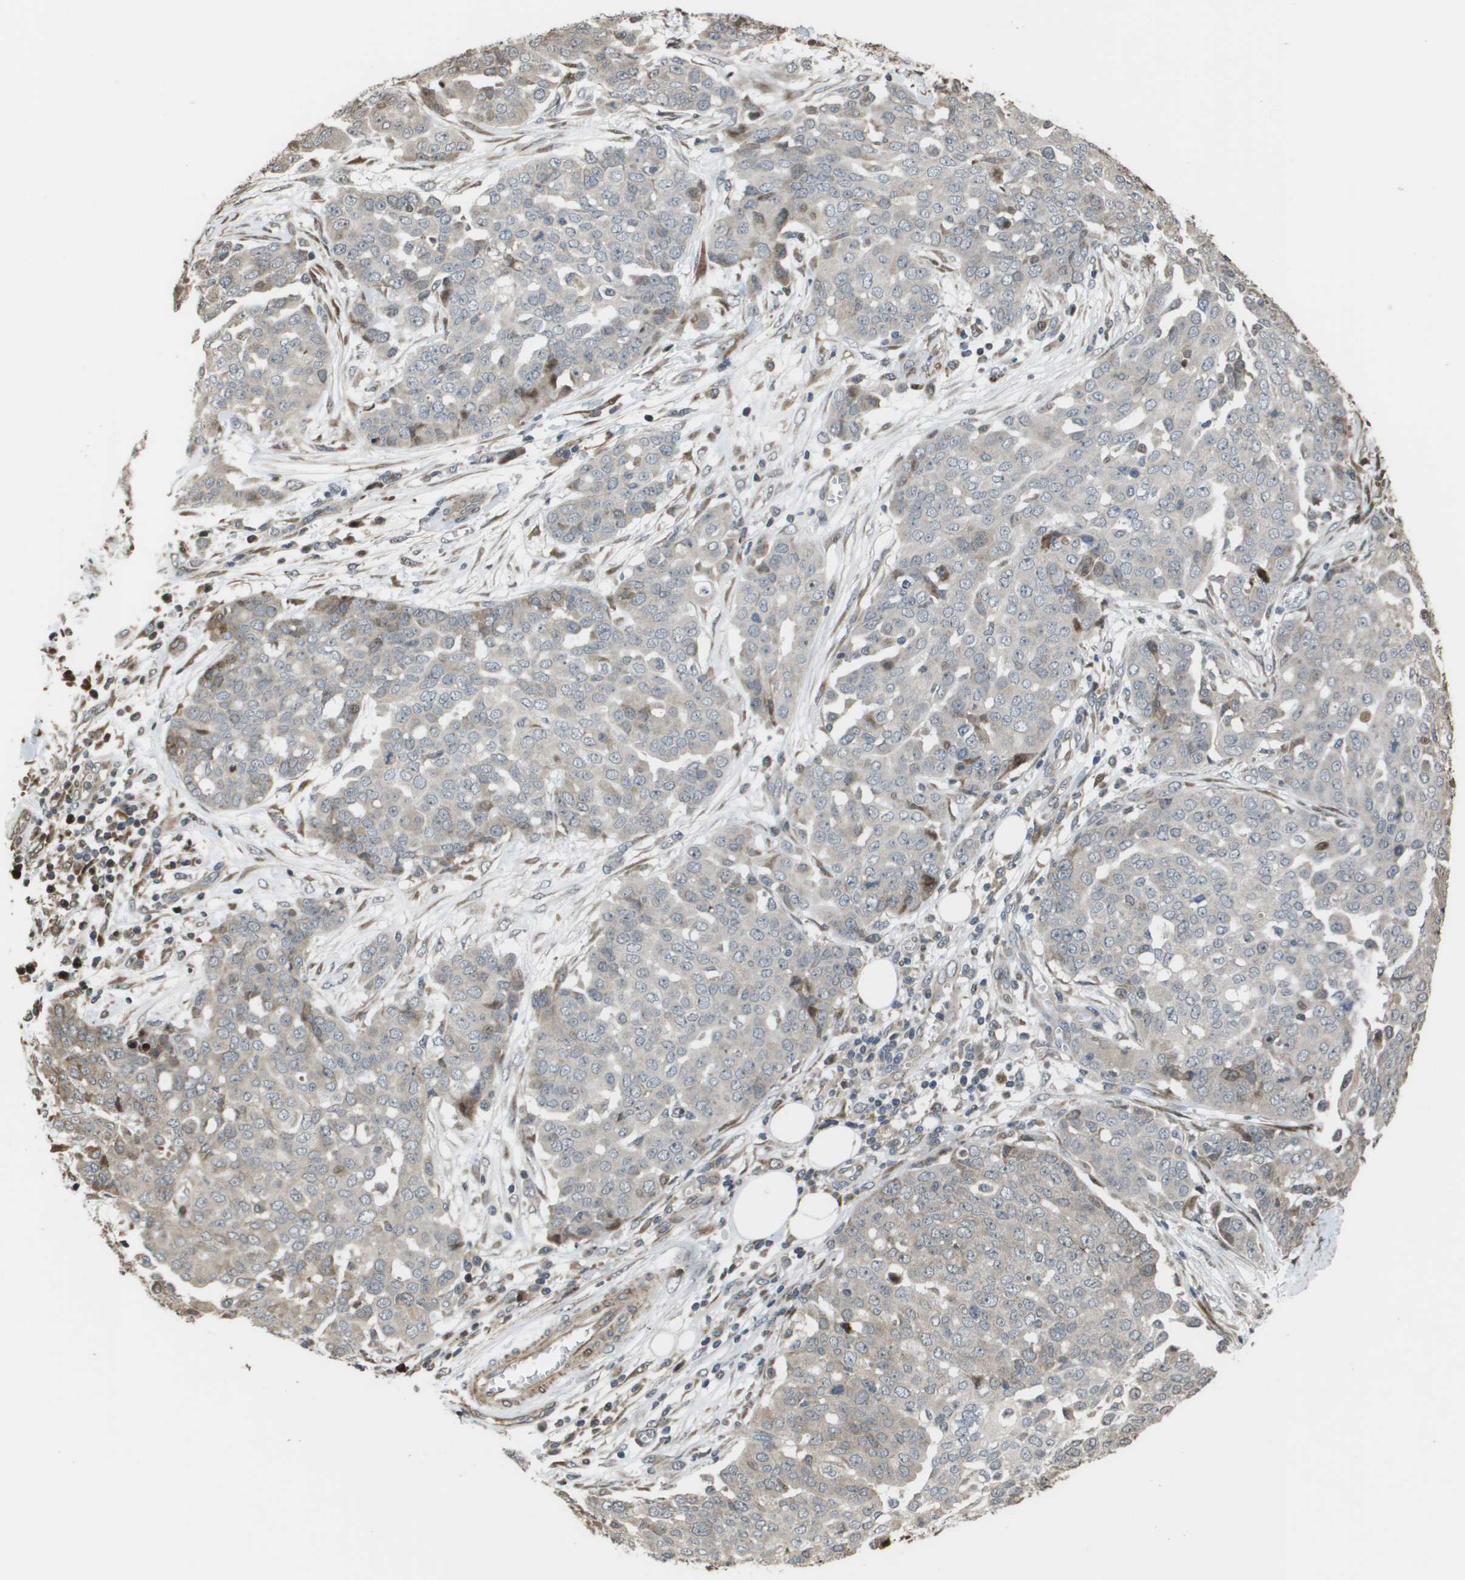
{"staining": {"intensity": "negative", "quantity": "none", "location": "none"}, "tissue": "ovarian cancer", "cell_type": "Tumor cells", "image_type": "cancer", "snomed": [{"axis": "morphology", "description": "Cystadenocarcinoma, serous, NOS"}, {"axis": "topography", "description": "Soft tissue"}, {"axis": "topography", "description": "Ovary"}], "caption": "A high-resolution photomicrograph shows IHC staining of ovarian cancer (serous cystadenocarcinoma), which reveals no significant positivity in tumor cells. (Immunohistochemistry (ihc), brightfield microscopy, high magnification).", "gene": "AXIN2", "patient": {"sex": "female", "age": 57}}